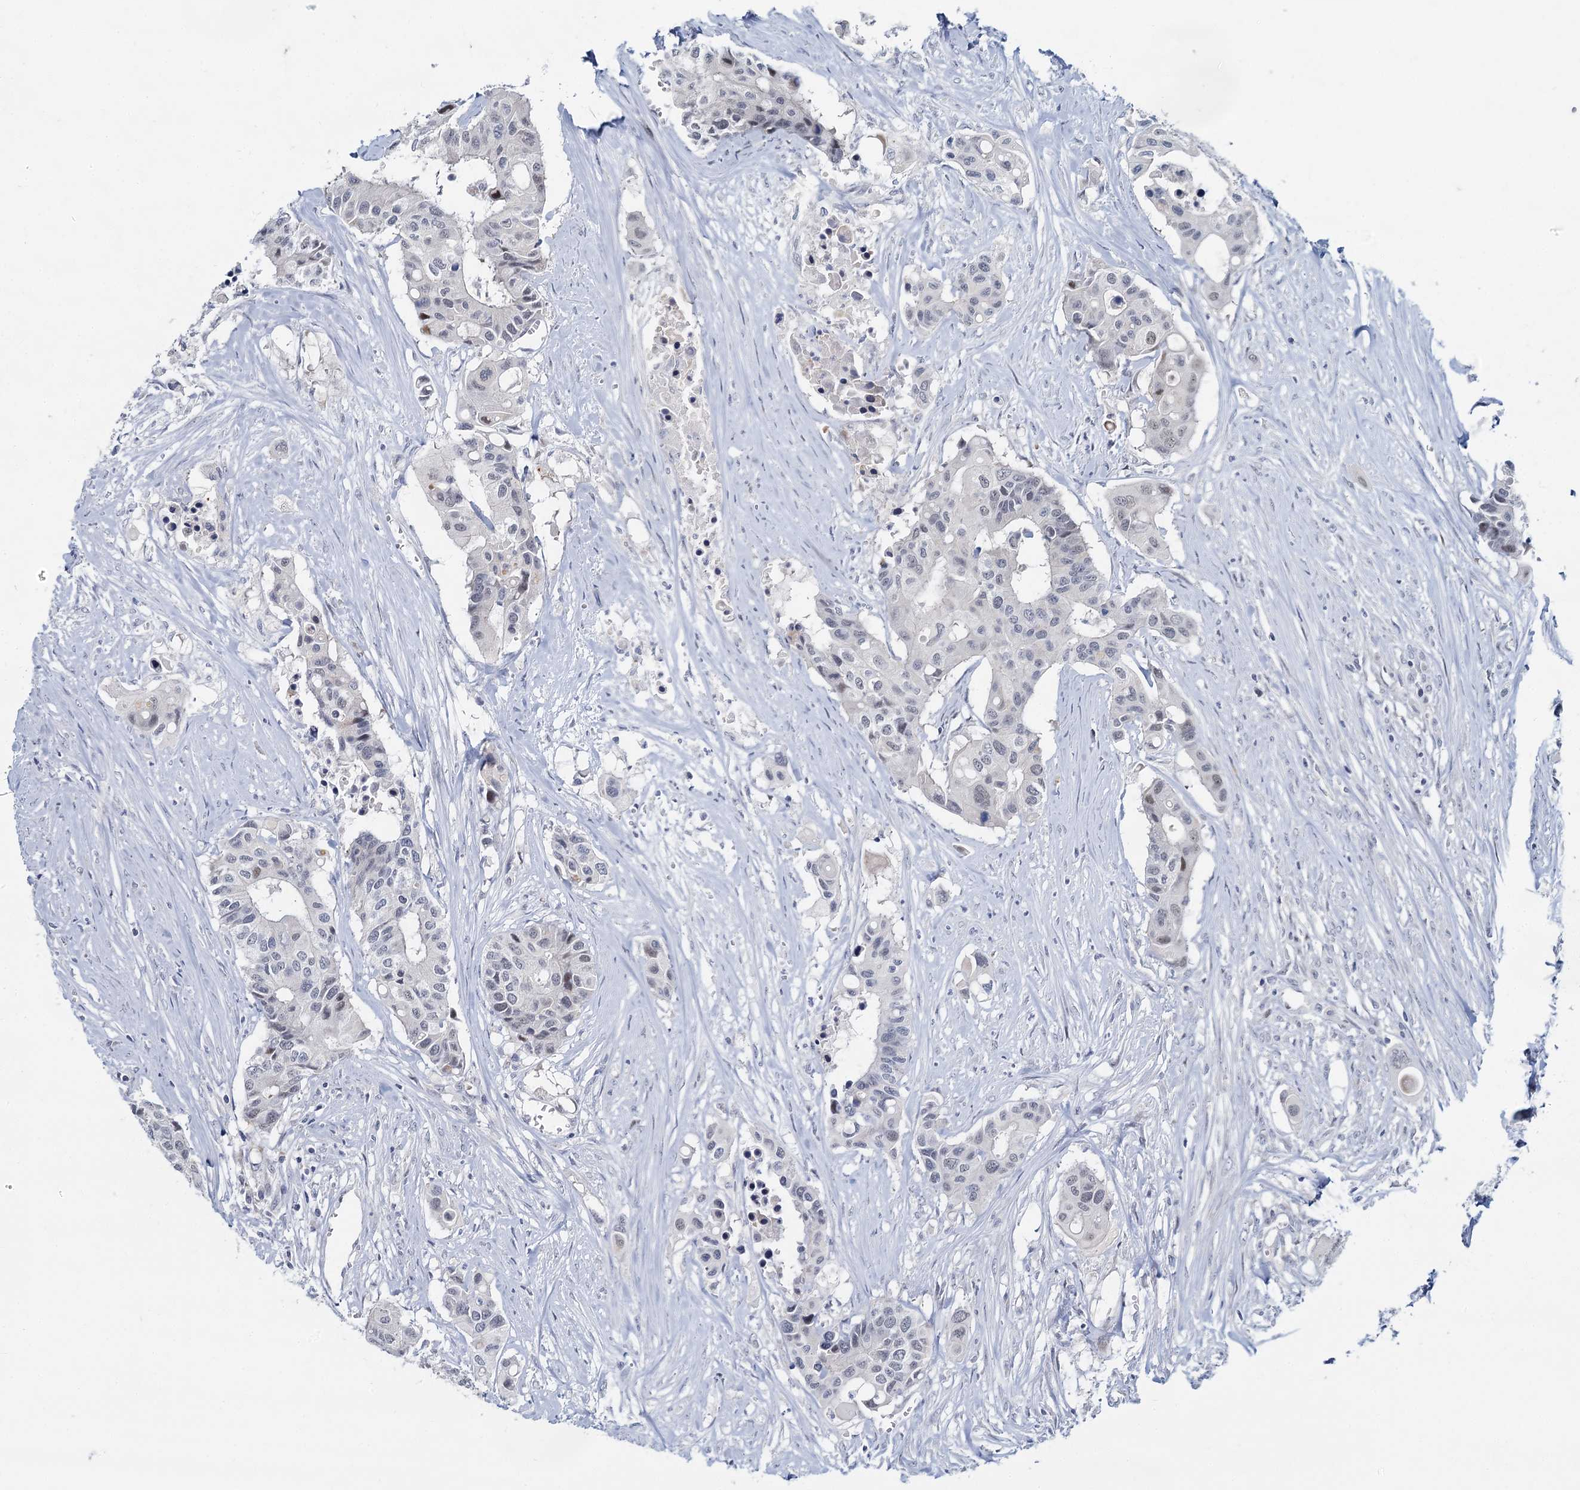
{"staining": {"intensity": "weak", "quantity": "<25%", "location": "nuclear"}, "tissue": "colorectal cancer", "cell_type": "Tumor cells", "image_type": "cancer", "snomed": [{"axis": "morphology", "description": "Adenocarcinoma, NOS"}, {"axis": "topography", "description": "Colon"}], "caption": "A photomicrograph of adenocarcinoma (colorectal) stained for a protein reveals no brown staining in tumor cells.", "gene": "ACRBP", "patient": {"sex": "male", "age": 77}}